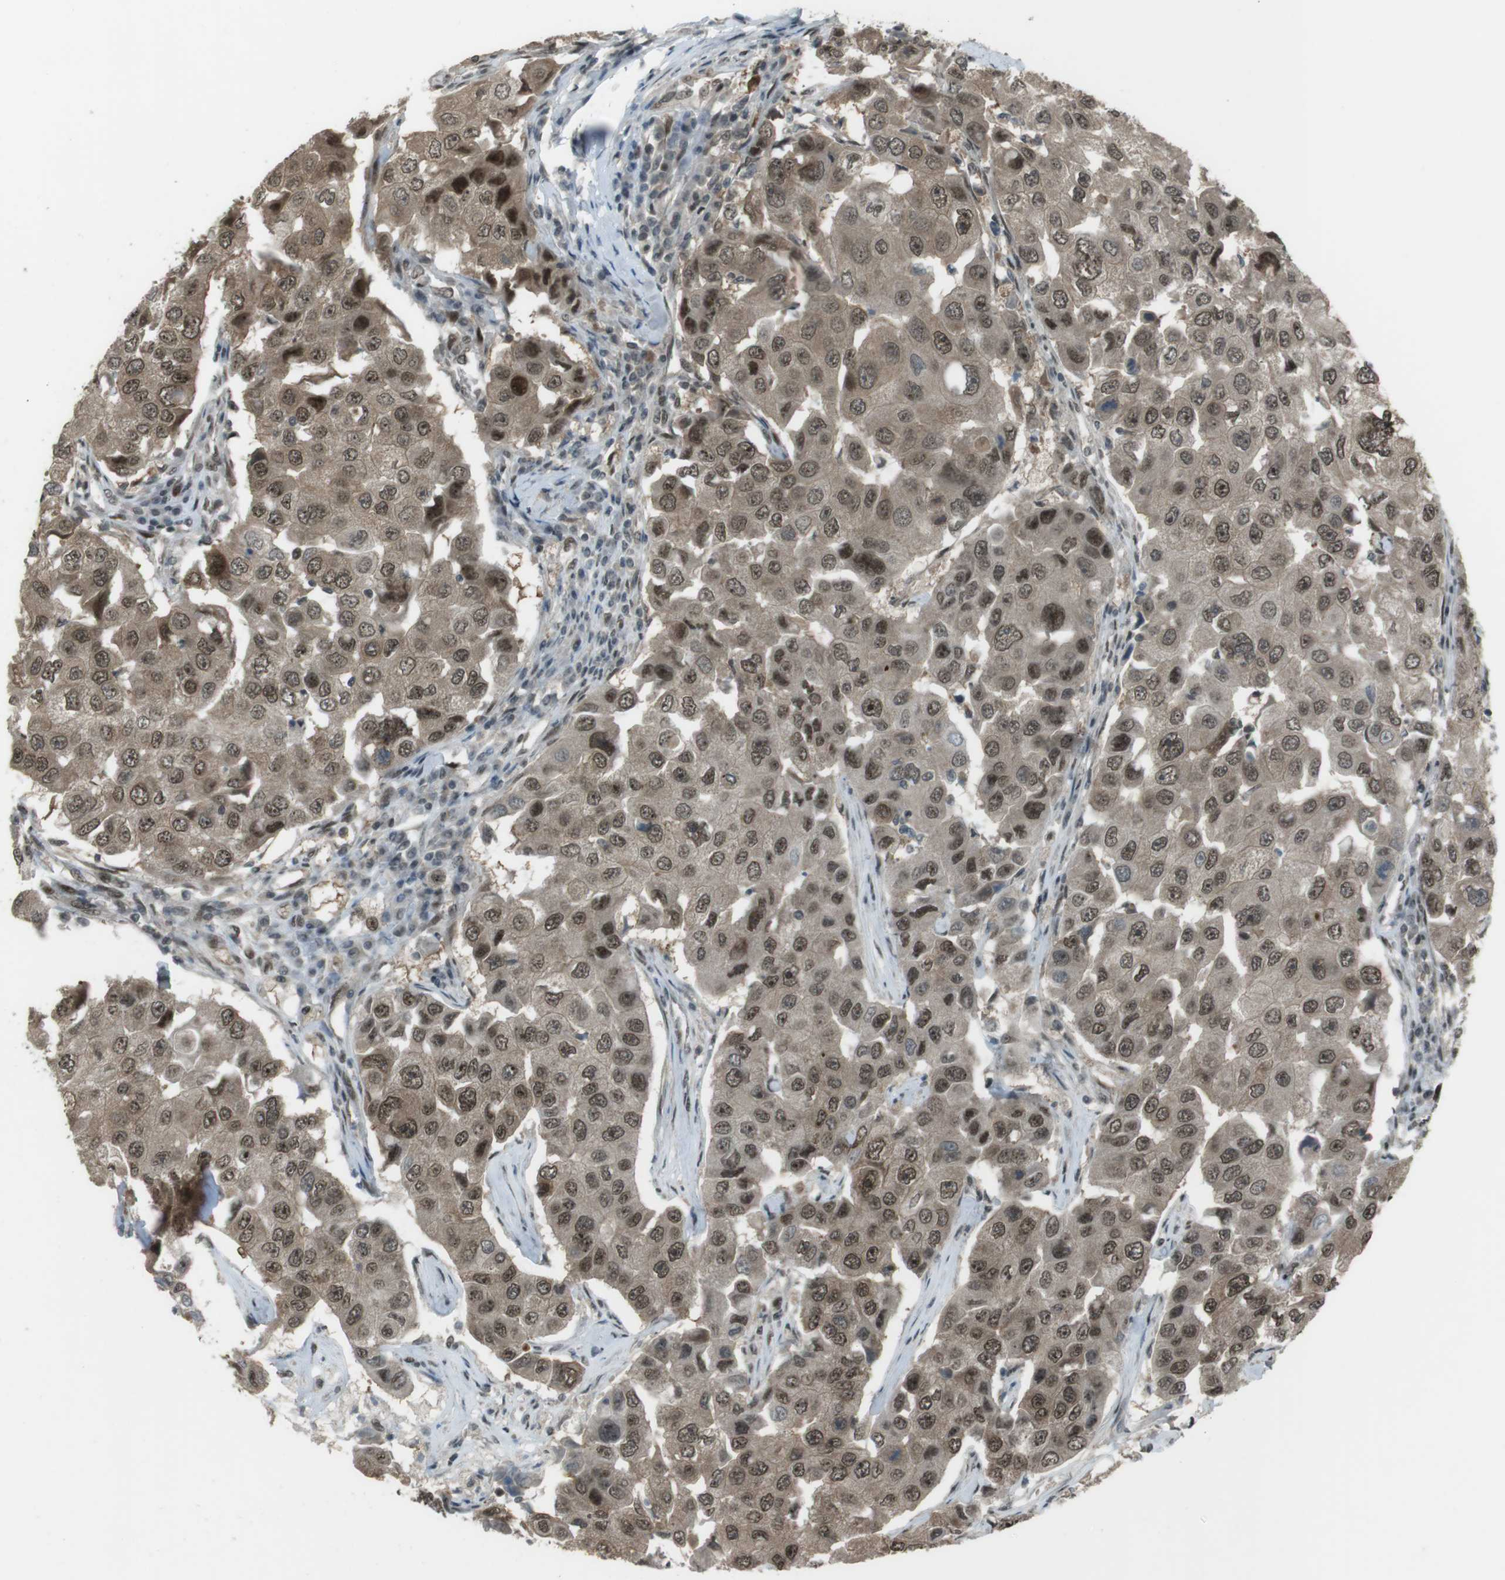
{"staining": {"intensity": "moderate", "quantity": ">75%", "location": "cytoplasmic/membranous,nuclear"}, "tissue": "breast cancer", "cell_type": "Tumor cells", "image_type": "cancer", "snomed": [{"axis": "morphology", "description": "Duct carcinoma"}, {"axis": "topography", "description": "Breast"}], "caption": "Brown immunohistochemical staining in human breast cancer exhibits moderate cytoplasmic/membranous and nuclear expression in approximately >75% of tumor cells.", "gene": "SLITRK5", "patient": {"sex": "female", "age": 27}}